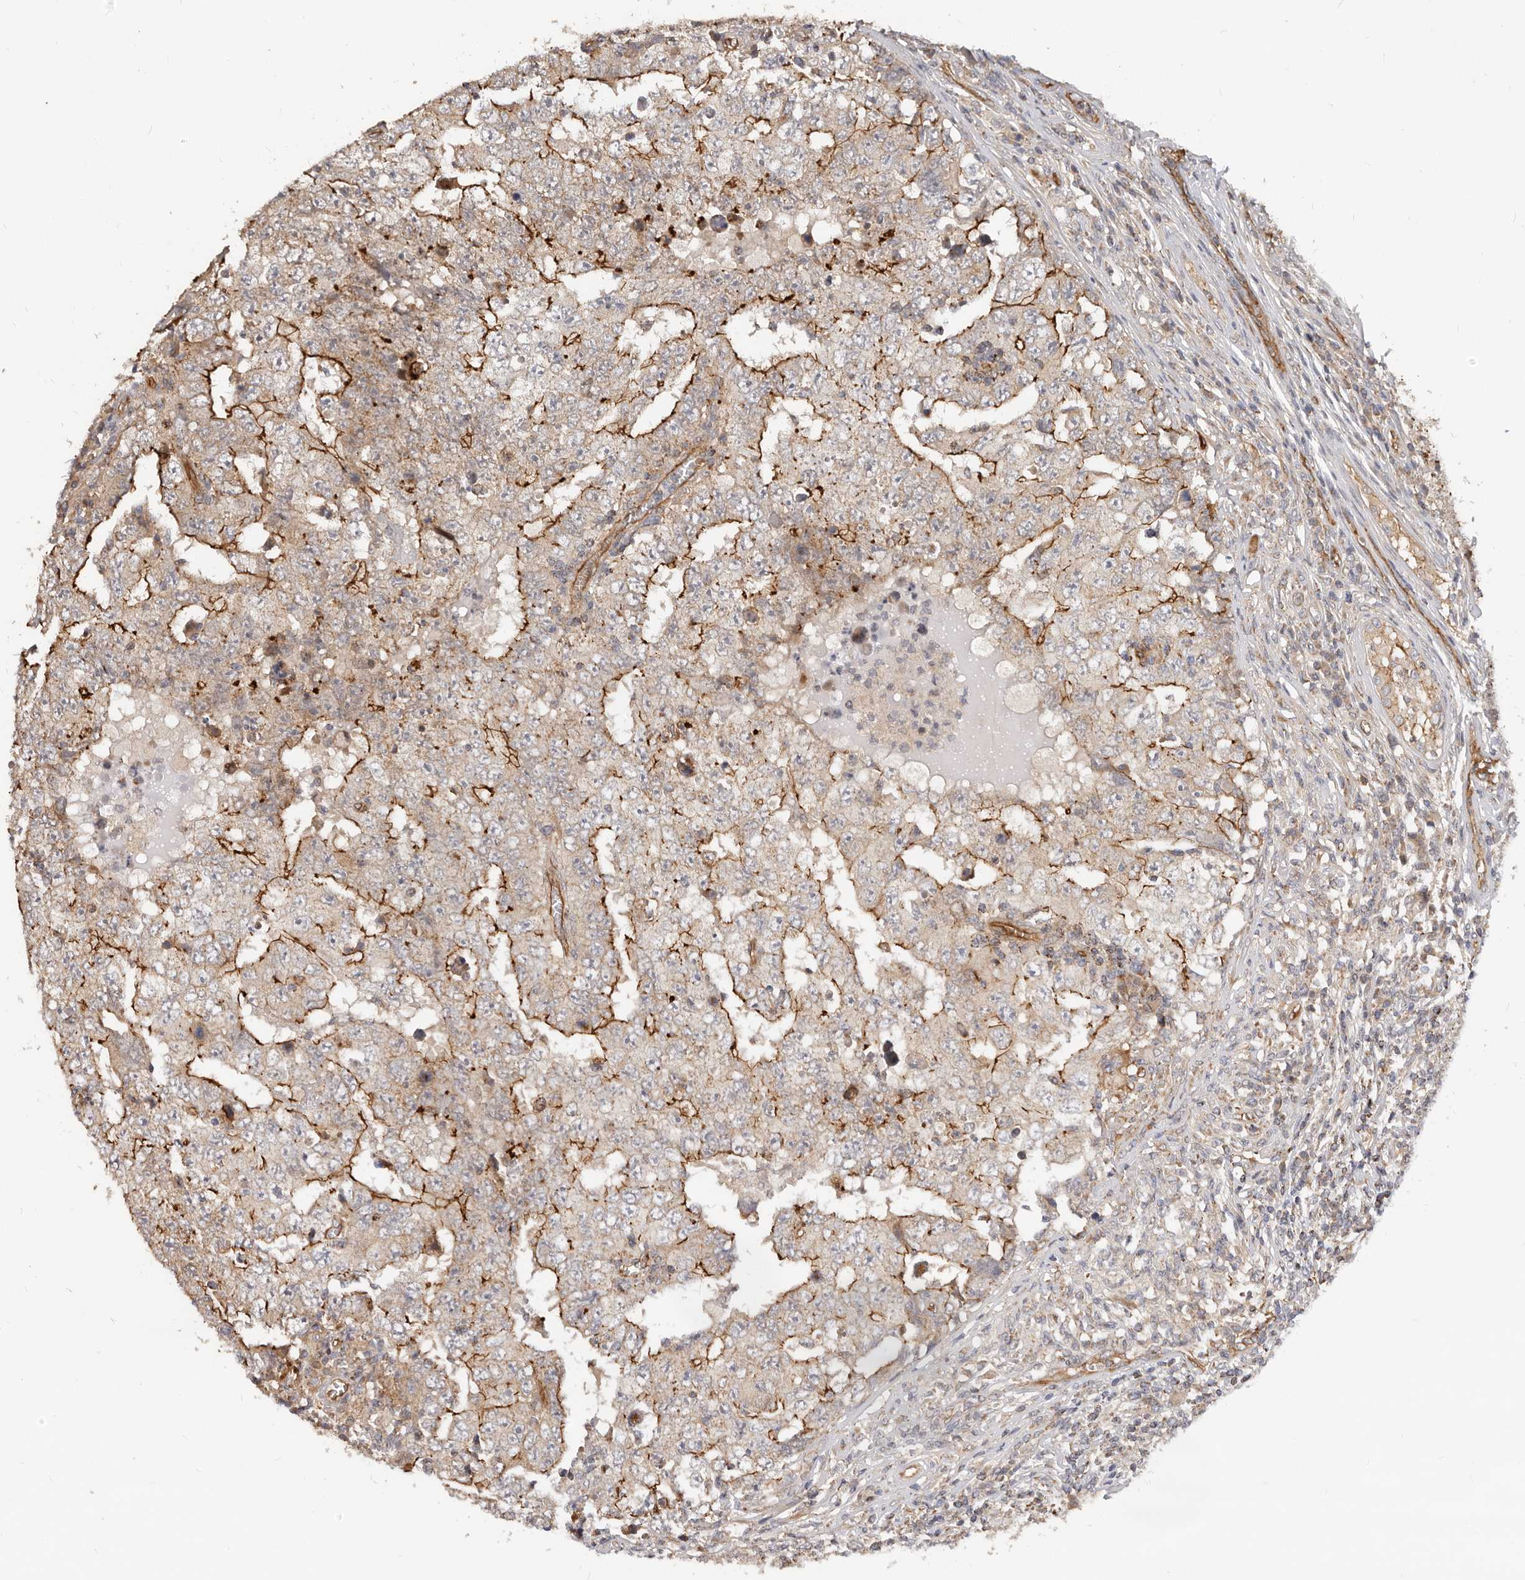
{"staining": {"intensity": "moderate", "quantity": "25%-75%", "location": "cytoplasmic/membranous"}, "tissue": "testis cancer", "cell_type": "Tumor cells", "image_type": "cancer", "snomed": [{"axis": "morphology", "description": "Carcinoma, Embryonal, NOS"}, {"axis": "topography", "description": "Testis"}], "caption": "Protein staining reveals moderate cytoplasmic/membranous expression in approximately 25%-75% of tumor cells in testis cancer. (DAB (3,3'-diaminobenzidine) IHC, brown staining for protein, blue staining for nuclei).", "gene": "USP49", "patient": {"sex": "male", "age": 26}}